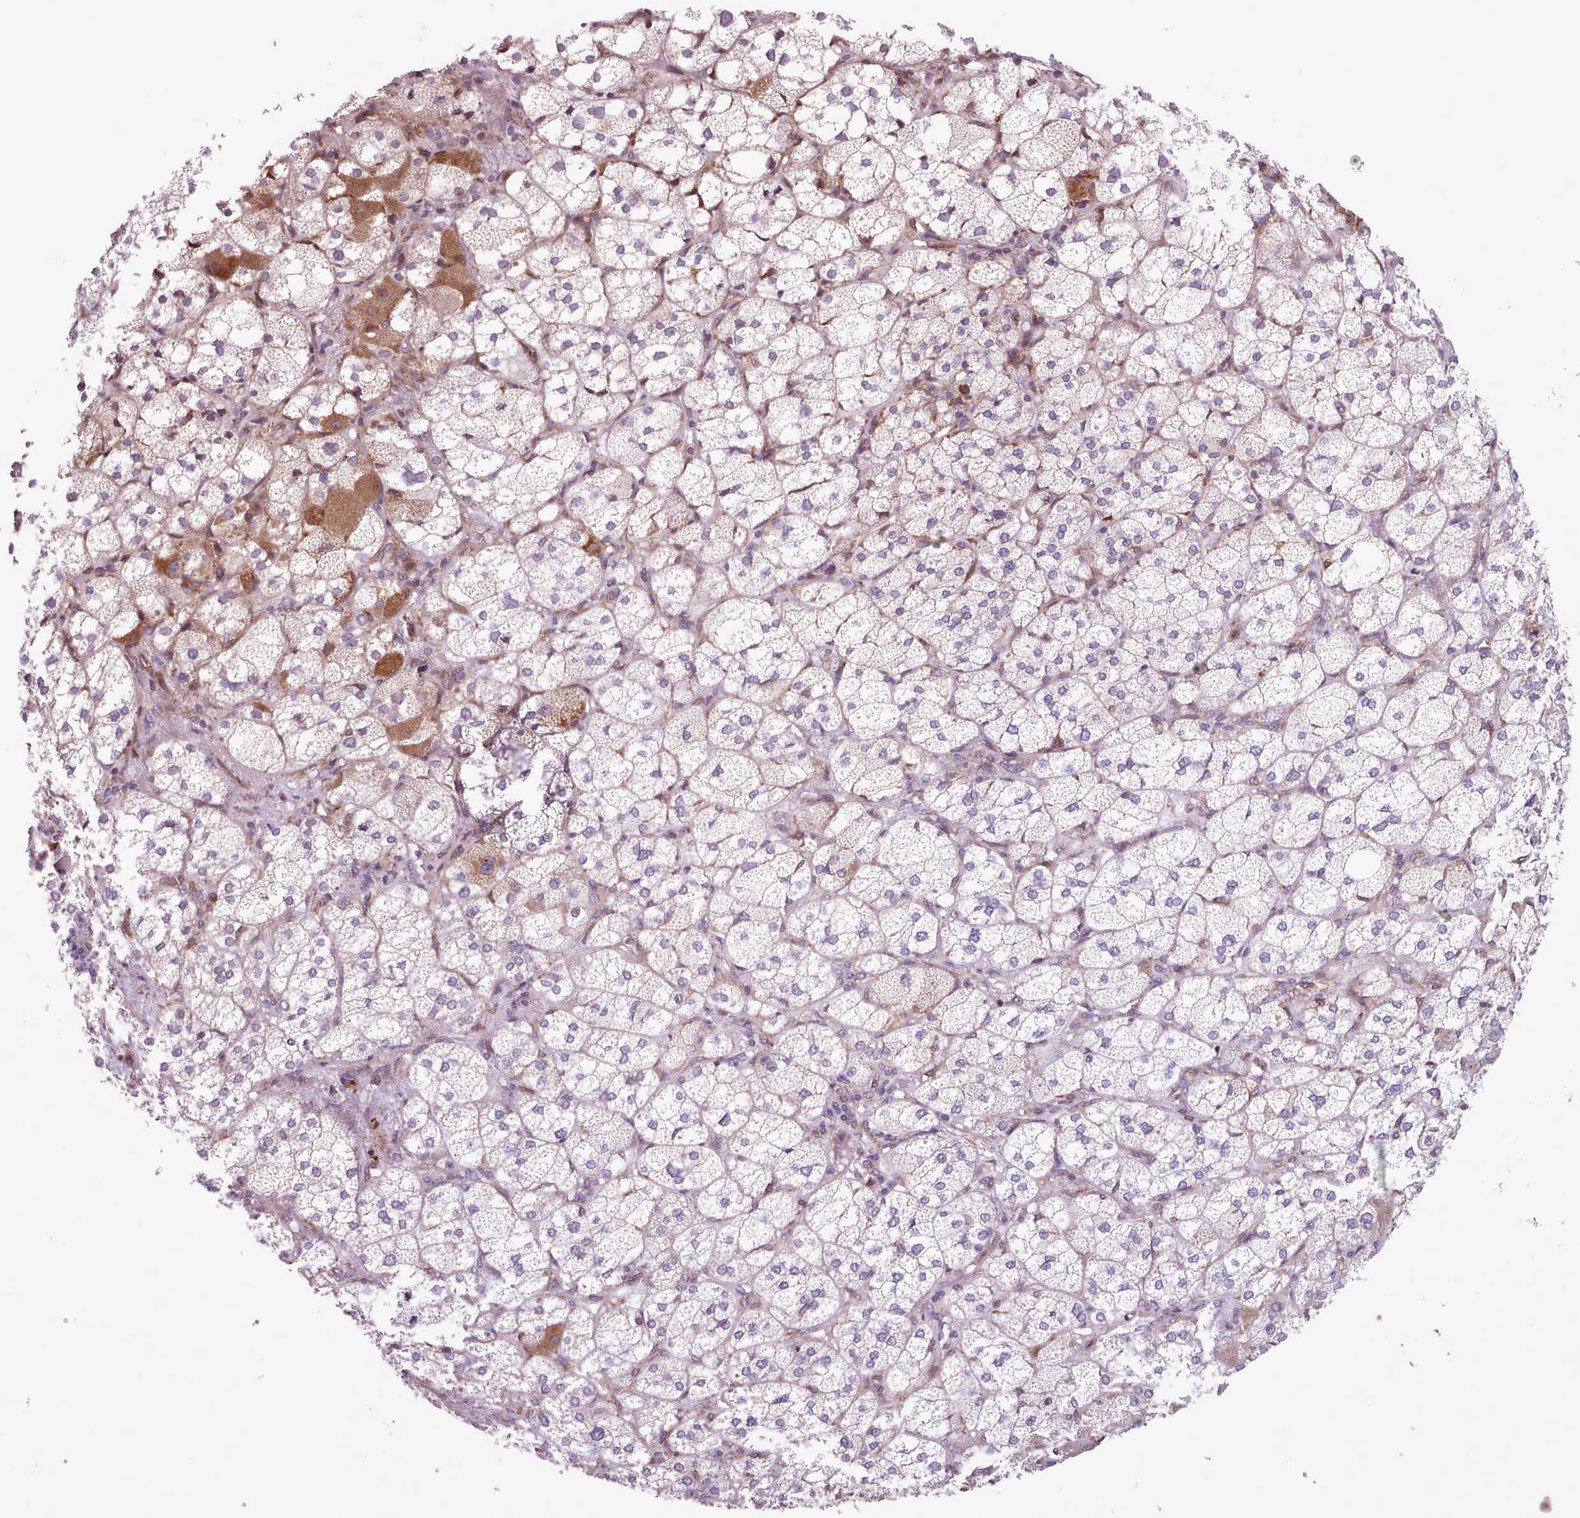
{"staining": {"intensity": "moderate", "quantity": "25%-75%", "location": "cytoplasmic/membranous,nuclear"}, "tissue": "adrenal gland", "cell_type": "Glandular cells", "image_type": "normal", "snomed": [{"axis": "morphology", "description": "Normal tissue, NOS"}, {"axis": "topography", "description": "Adrenal gland"}], "caption": "Immunohistochemistry (IHC) of benign human adrenal gland displays medium levels of moderate cytoplasmic/membranous,nuclear expression in approximately 25%-75% of glandular cells.", "gene": "TTLL3", "patient": {"sex": "female", "age": 61}}